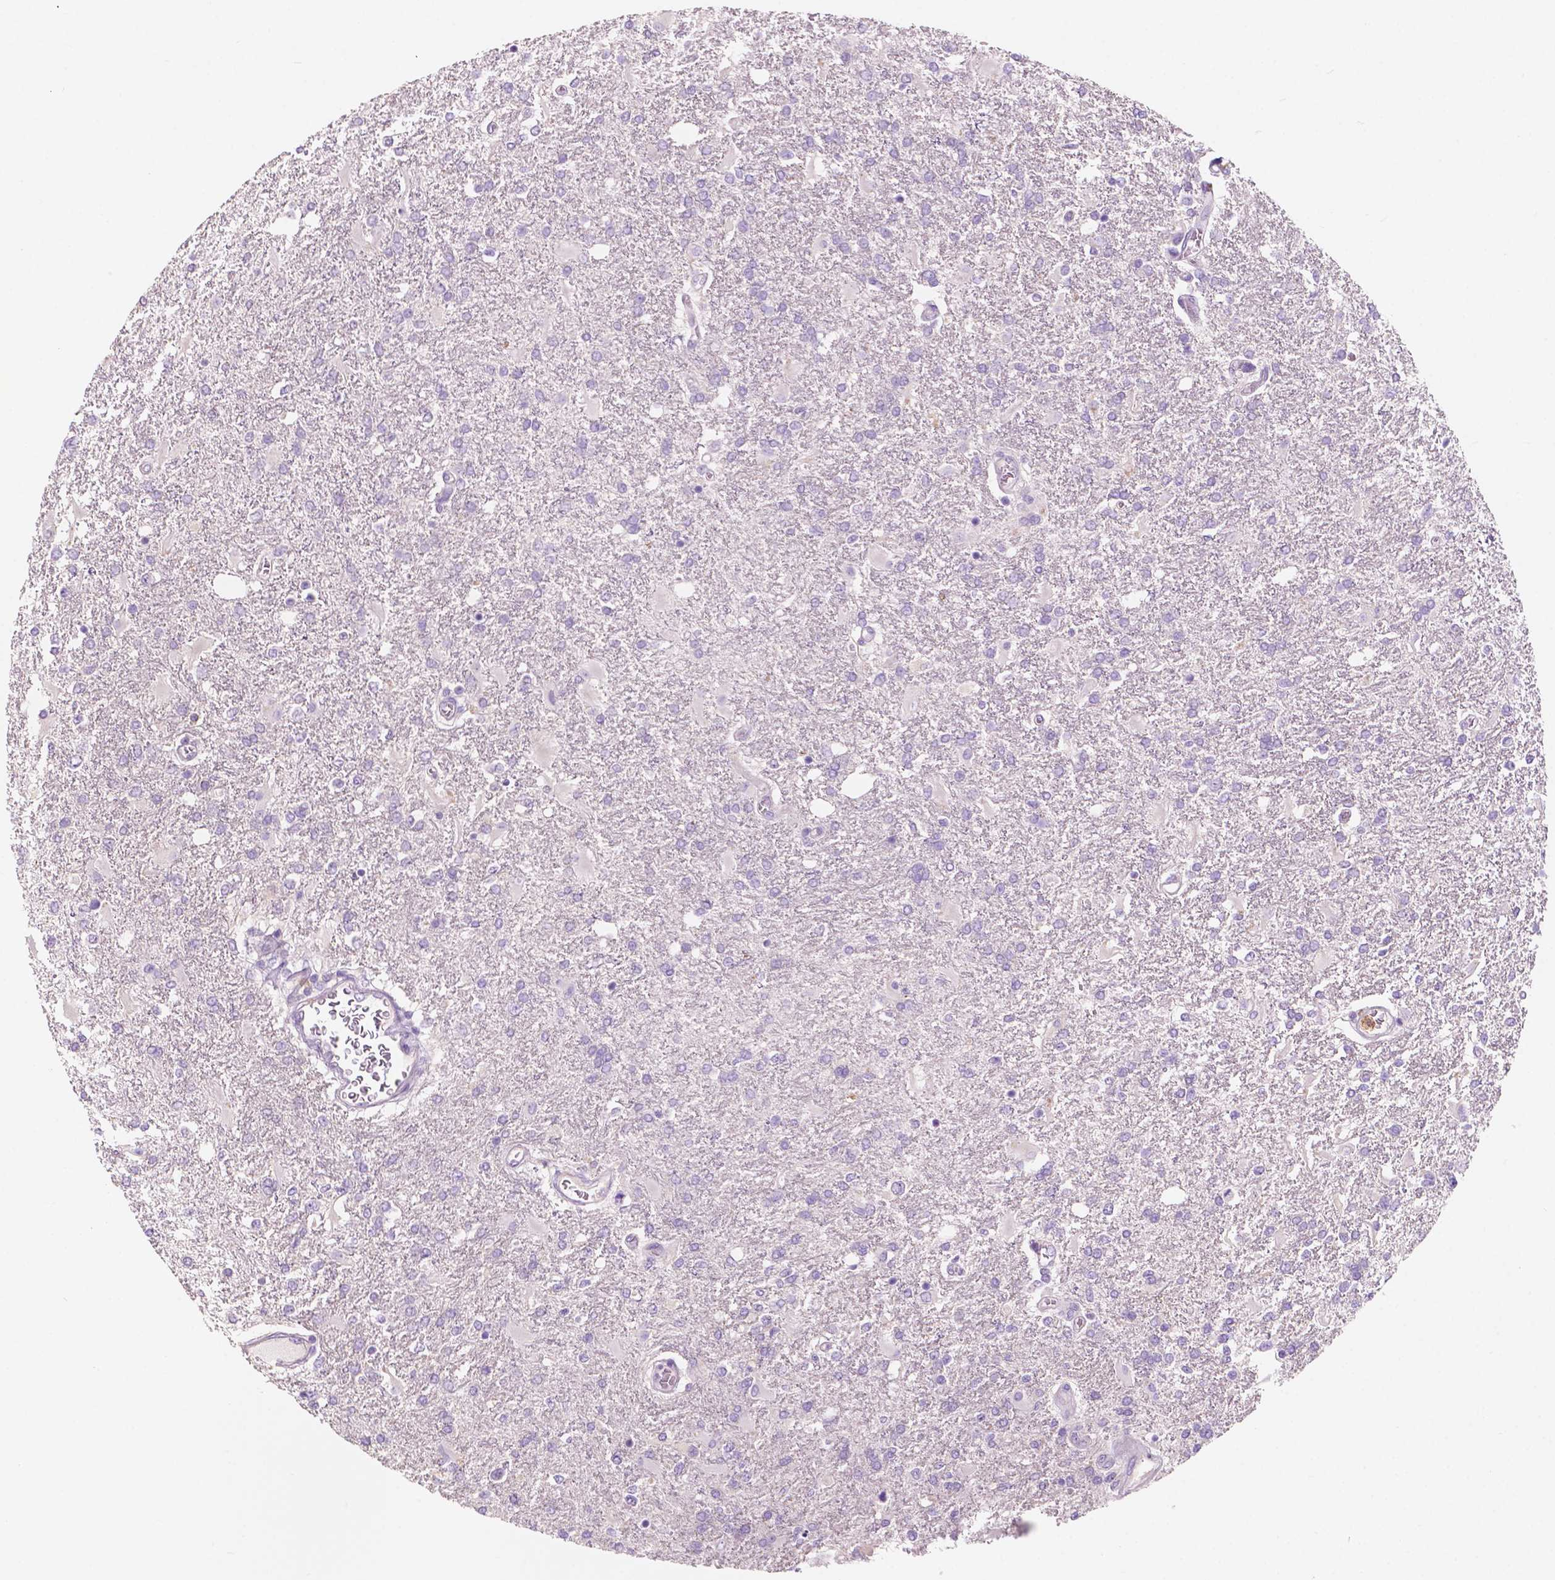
{"staining": {"intensity": "negative", "quantity": "none", "location": "none"}, "tissue": "glioma", "cell_type": "Tumor cells", "image_type": "cancer", "snomed": [{"axis": "morphology", "description": "Glioma, malignant, High grade"}, {"axis": "topography", "description": "Cerebral cortex"}], "caption": "Tumor cells show no significant positivity in malignant glioma (high-grade).", "gene": "SEMA4A", "patient": {"sex": "male", "age": 79}}